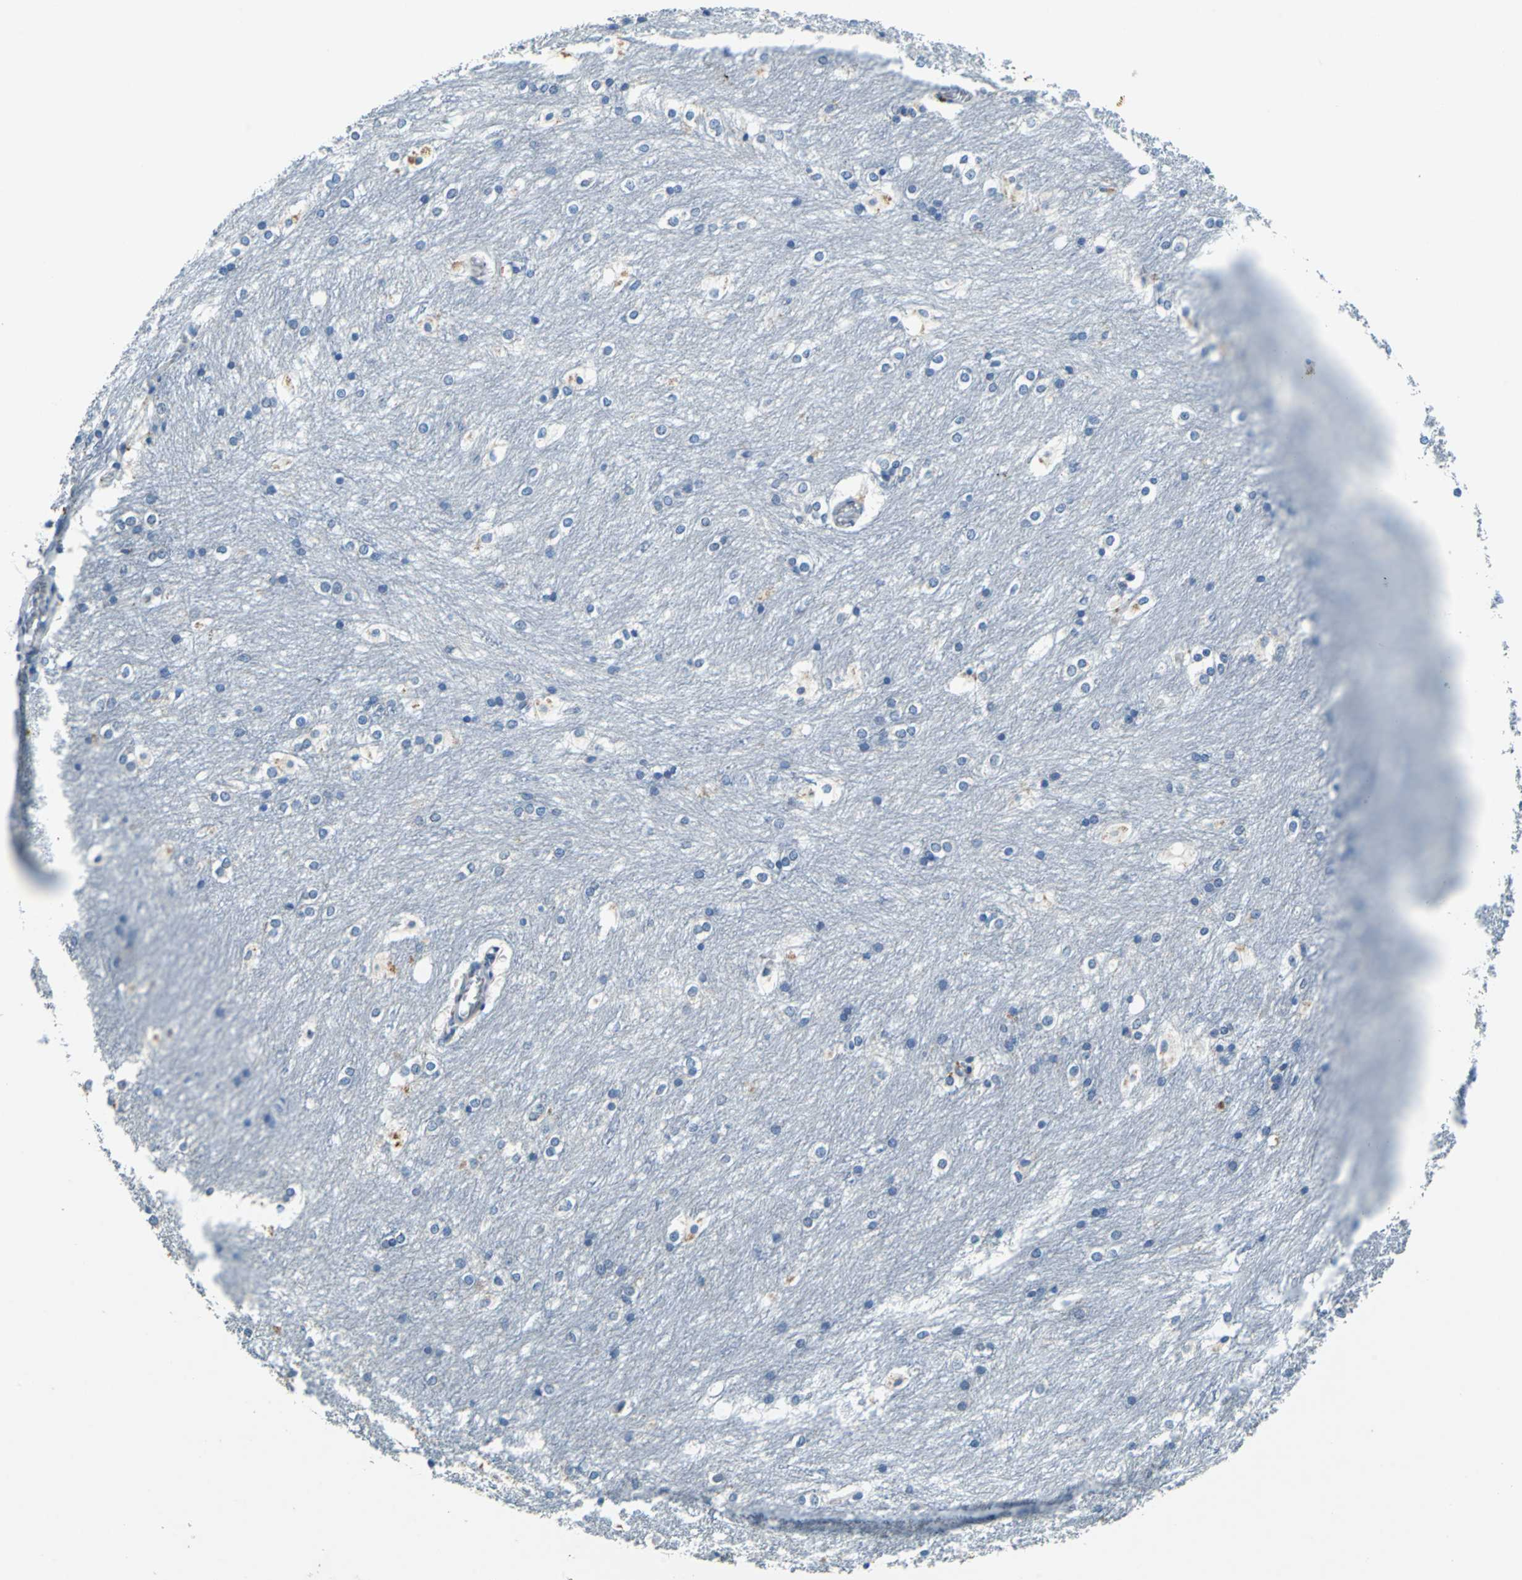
{"staining": {"intensity": "negative", "quantity": "none", "location": "none"}, "tissue": "caudate", "cell_type": "Glial cells", "image_type": "normal", "snomed": [{"axis": "morphology", "description": "Normal tissue, NOS"}, {"axis": "topography", "description": "Lateral ventricle wall"}], "caption": "Human caudate stained for a protein using immunohistochemistry reveals no positivity in glial cells.", "gene": "TEX264", "patient": {"sex": "female", "age": 19}}